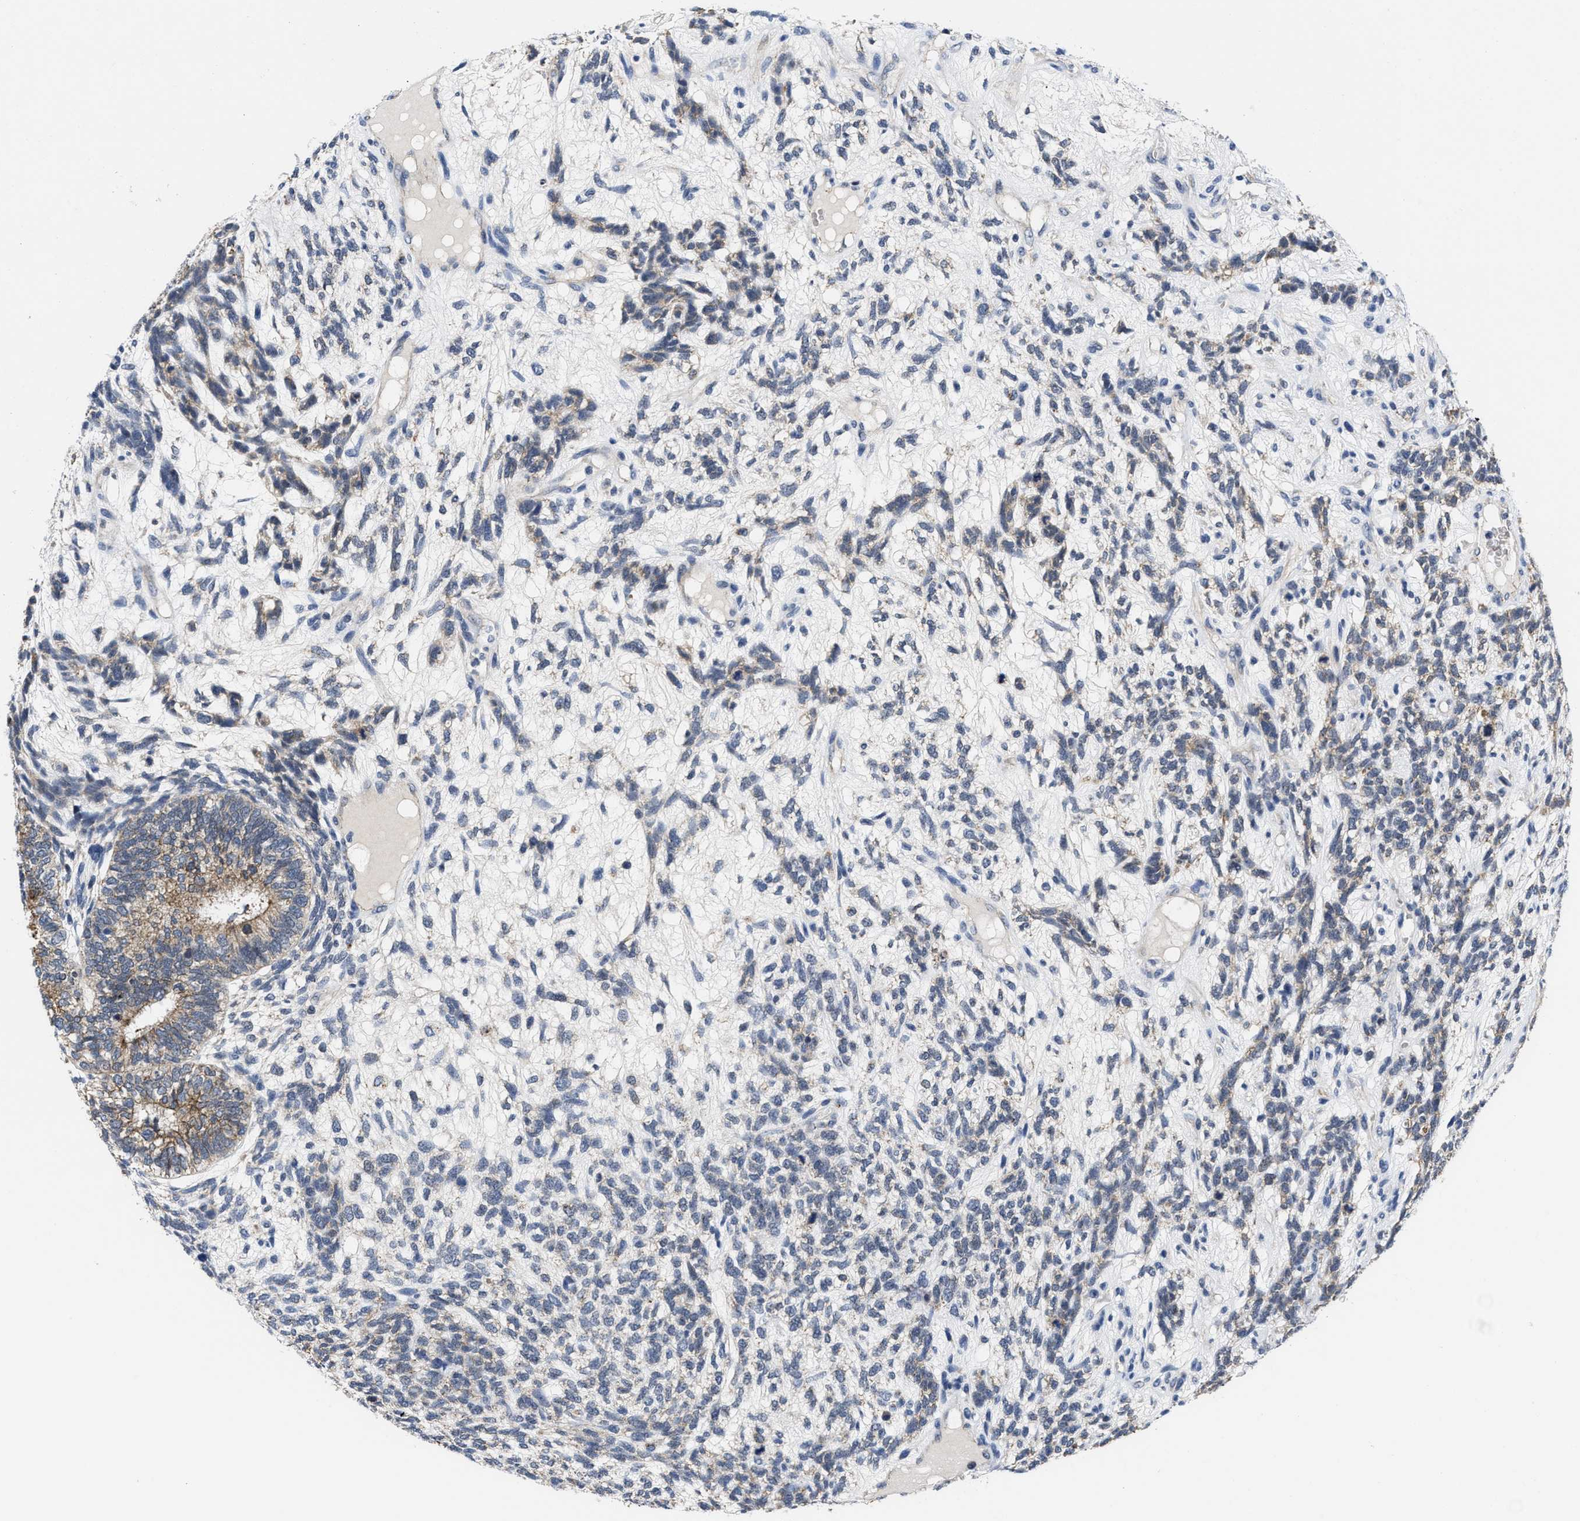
{"staining": {"intensity": "weak", "quantity": "25%-75%", "location": "cytoplasmic/membranous"}, "tissue": "testis cancer", "cell_type": "Tumor cells", "image_type": "cancer", "snomed": [{"axis": "morphology", "description": "Seminoma, NOS"}, {"axis": "topography", "description": "Testis"}], "caption": "This image exhibits immunohistochemistry staining of human testis cancer (seminoma), with low weak cytoplasmic/membranous expression in about 25%-75% of tumor cells.", "gene": "GHITM", "patient": {"sex": "male", "age": 28}}